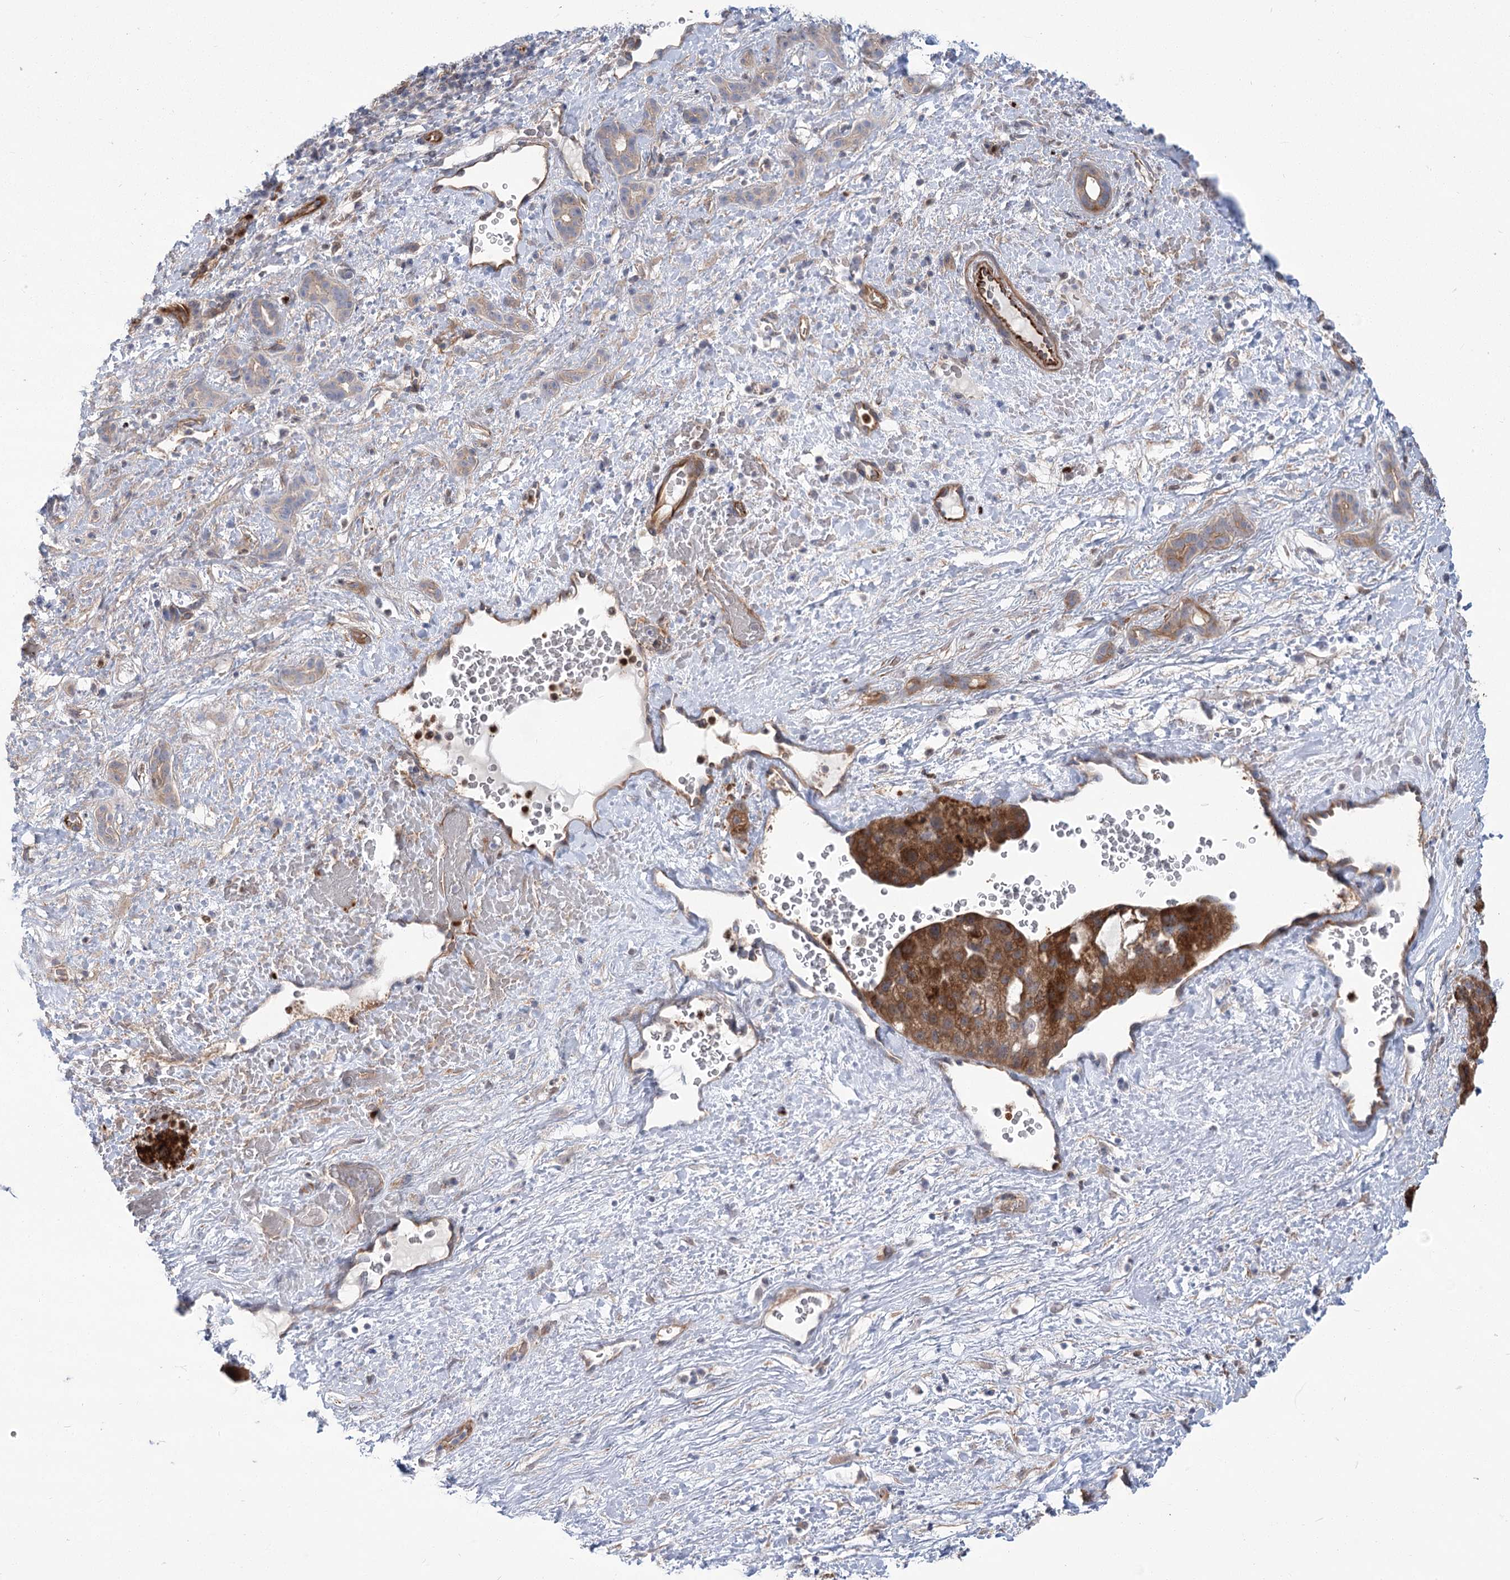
{"staining": {"intensity": "strong", "quantity": ">75%", "location": "cytoplasmic/membranous"}, "tissue": "liver cancer", "cell_type": "Tumor cells", "image_type": "cancer", "snomed": [{"axis": "morphology", "description": "Normal tissue, NOS"}, {"axis": "morphology", "description": "Carcinoma, Hepatocellular, NOS"}, {"axis": "topography", "description": "Liver"}], "caption": "High-magnification brightfield microscopy of liver hepatocellular carcinoma stained with DAB (brown) and counterstained with hematoxylin (blue). tumor cells exhibit strong cytoplasmic/membranous expression is present in approximately>75% of cells. (DAB IHC with brightfield microscopy, high magnification).", "gene": "THAP6", "patient": {"sex": "male", "age": 57}}